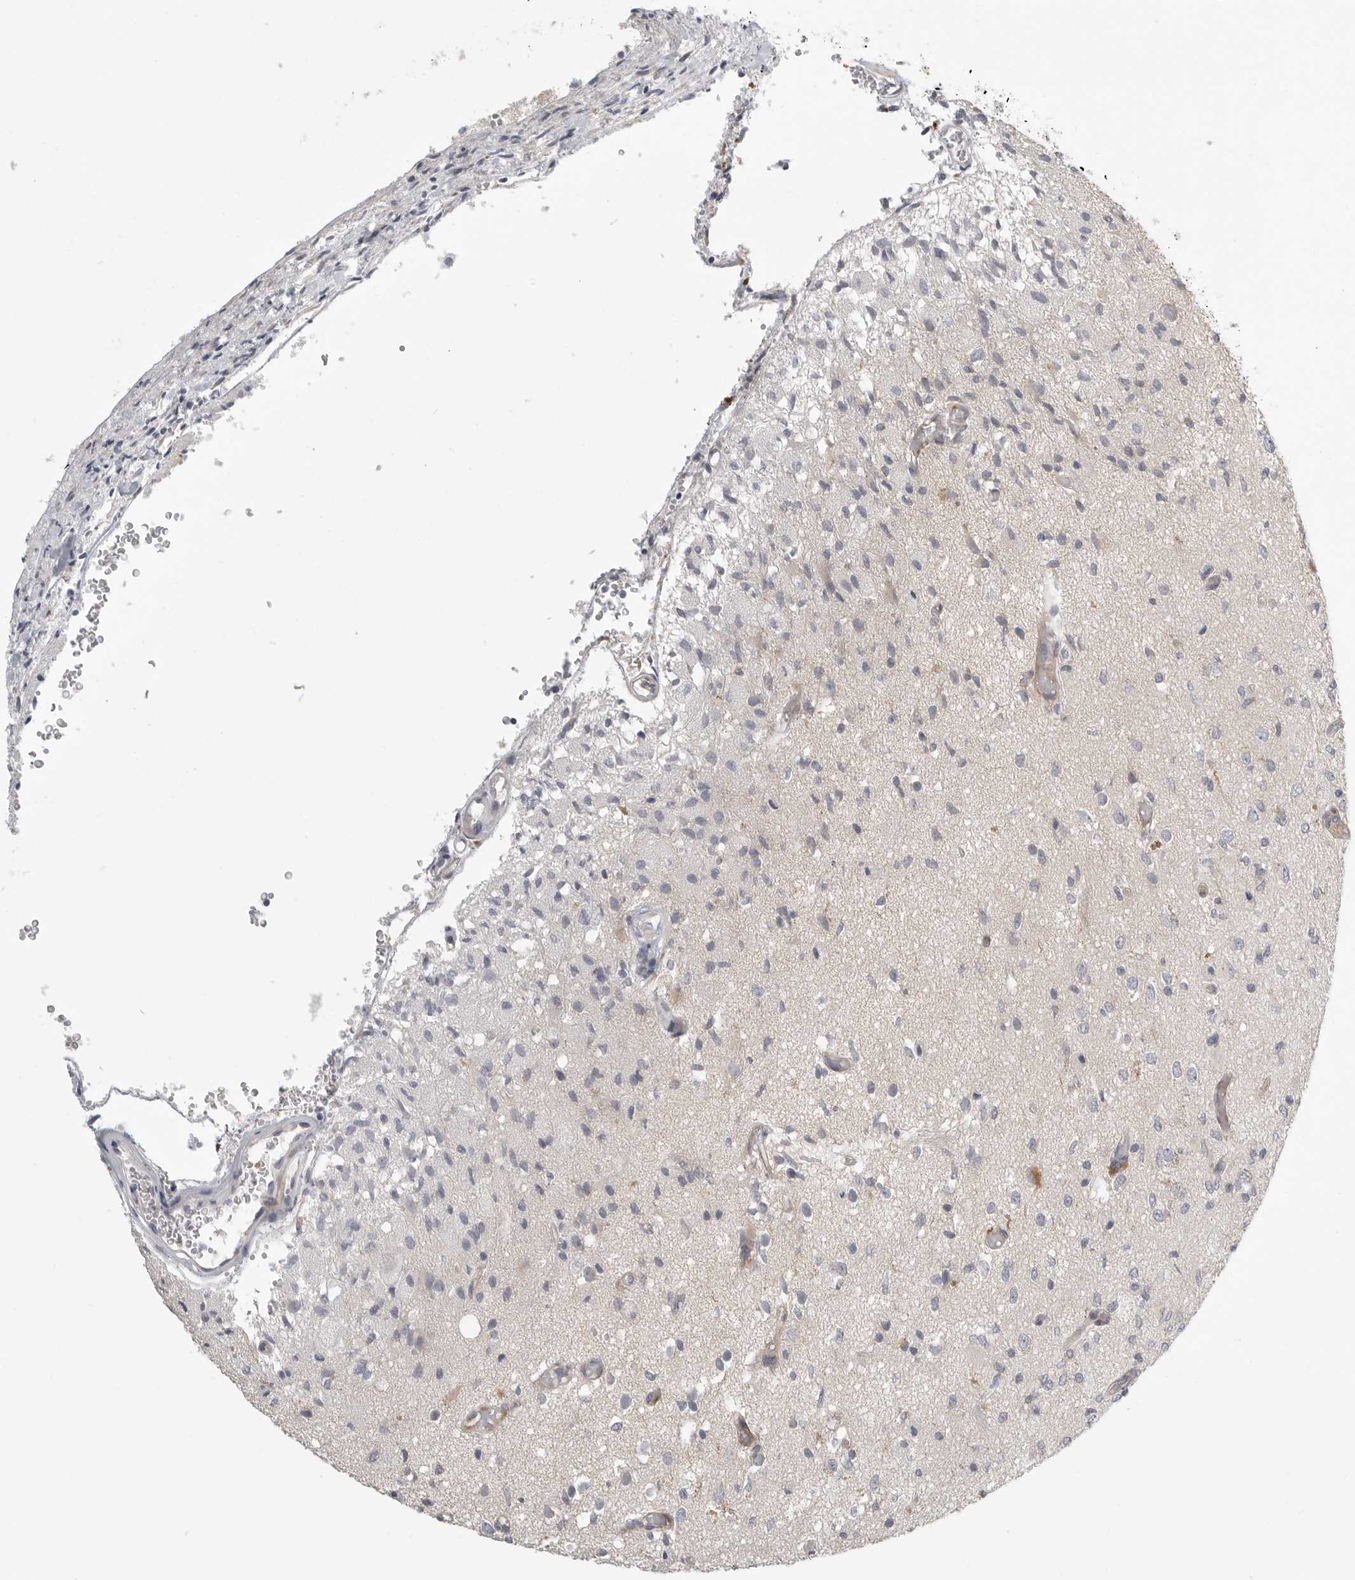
{"staining": {"intensity": "negative", "quantity": "none", "location": "none"}, "tissue": "glioma", "cell_type": "Tumor cells", "image_type": "cancer", "snomed": [{"axis": "morphology", "description": "Normal tissue, NOS"}, {"axis": "morphology", "description": "Glioma, malignant, High grade"}, {"axis": "topography", "description": "Cerebral cortex"}], "caption": "This is a micrograph of immunohistochemistry (IHC) staining of high-grade glioma (malignant), which shows no staining in tumor cells.", "gene": "STAB2", "patient": {"sex": "male", "age": 77}}